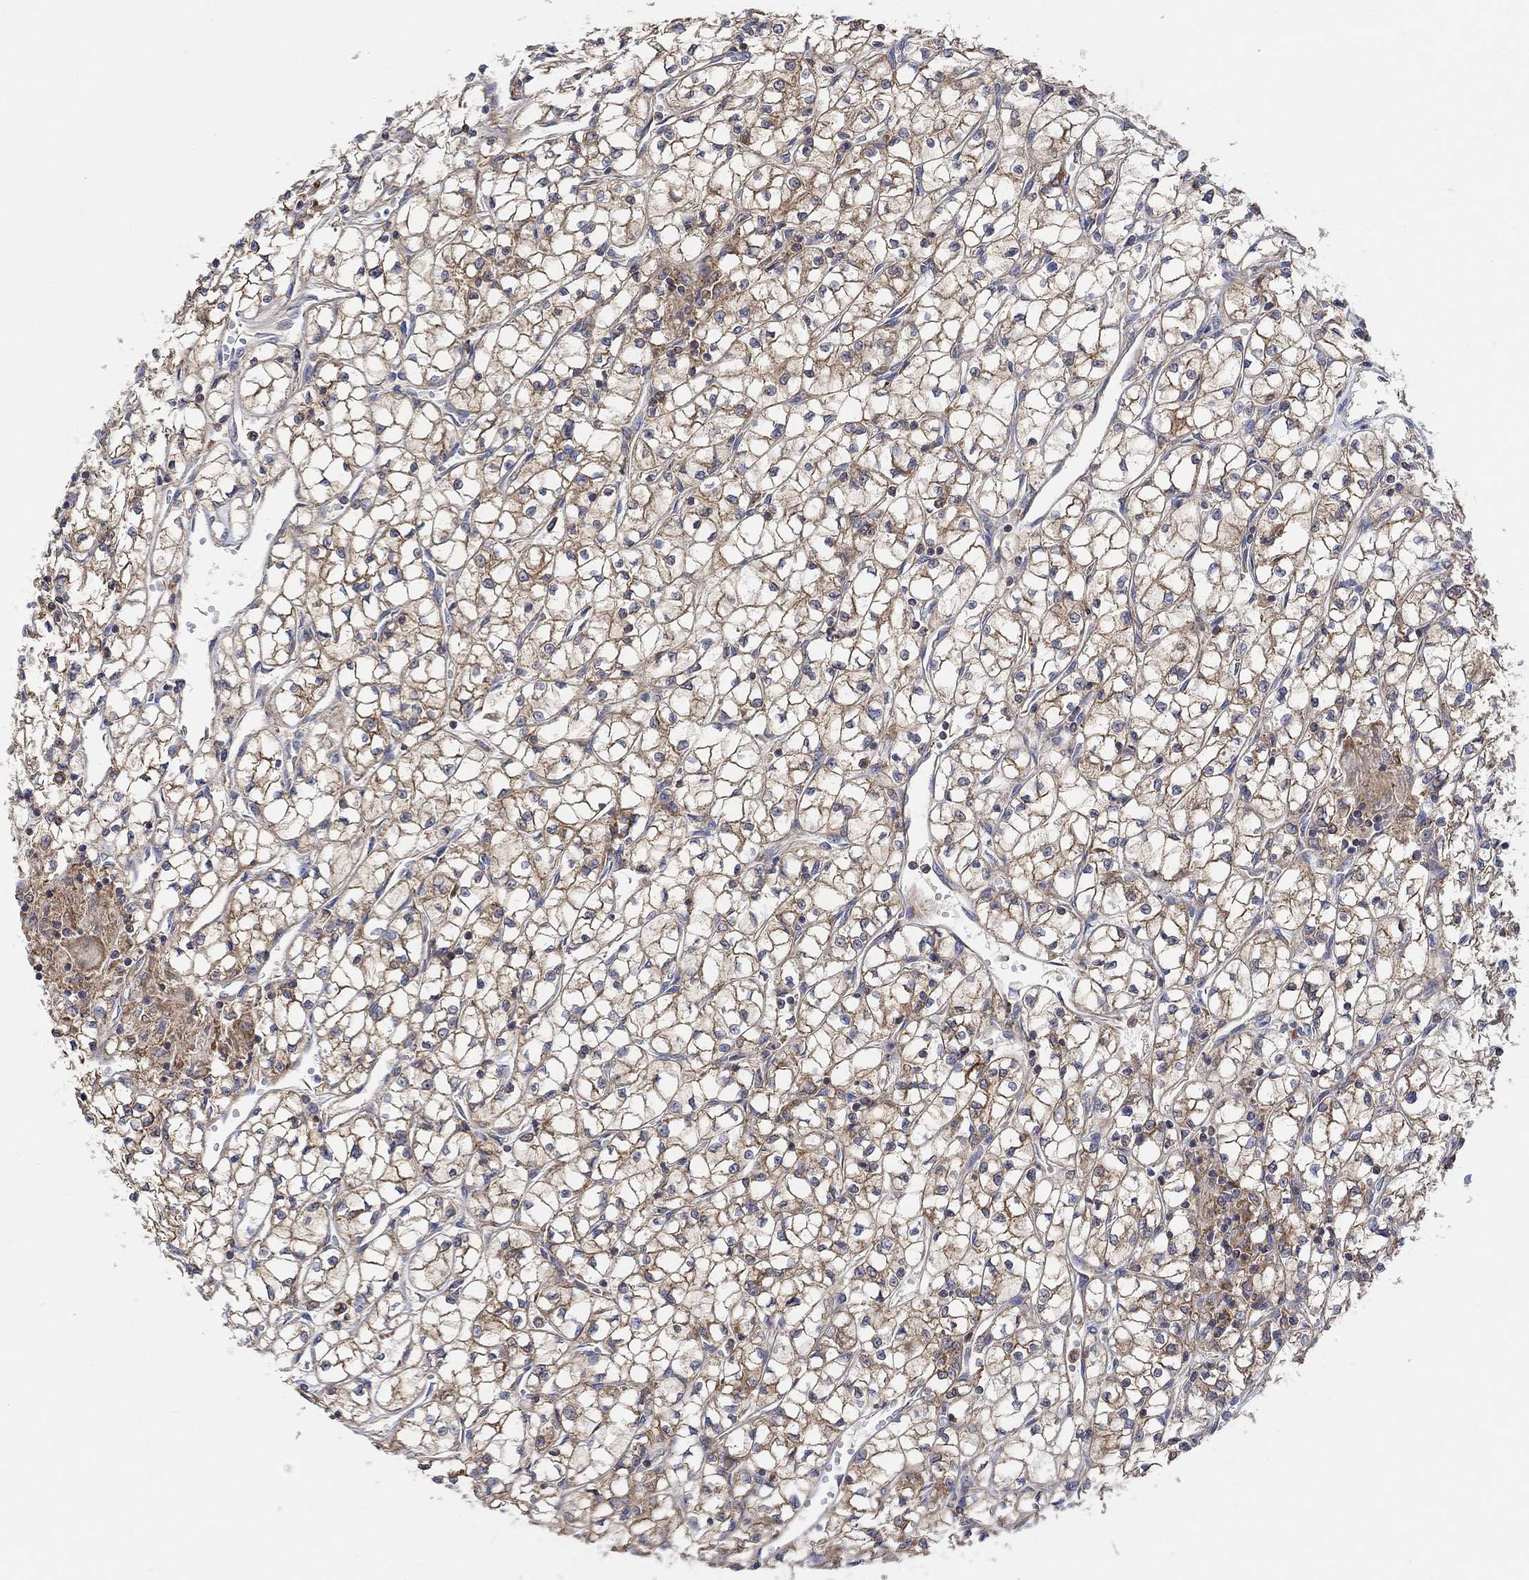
{"staining": {"intensity": "moderate", "quantity": ">75%", "location": "cytoplasmic/membranous"}, "tissue": "renal cancer", "cell_type": "Tumor cells", "image_type": "cancer", "snomed": [{"axis": "morphology", "description": "Adenocarcinoma, NOS"}, {"axis": "topography", "description": "Kidney"}], "caption": "Immunohistochemistry (IHC) histopathology image of human renal cancer (adenocarcinoma) stained for a protein (brown), which exhibits medium levels of moderate cytoplasmic/membranous staining in approximately >75% of tumor cells.", "gene": "BLOC1S3", "patient": {"sex": "female", "age": 64}}